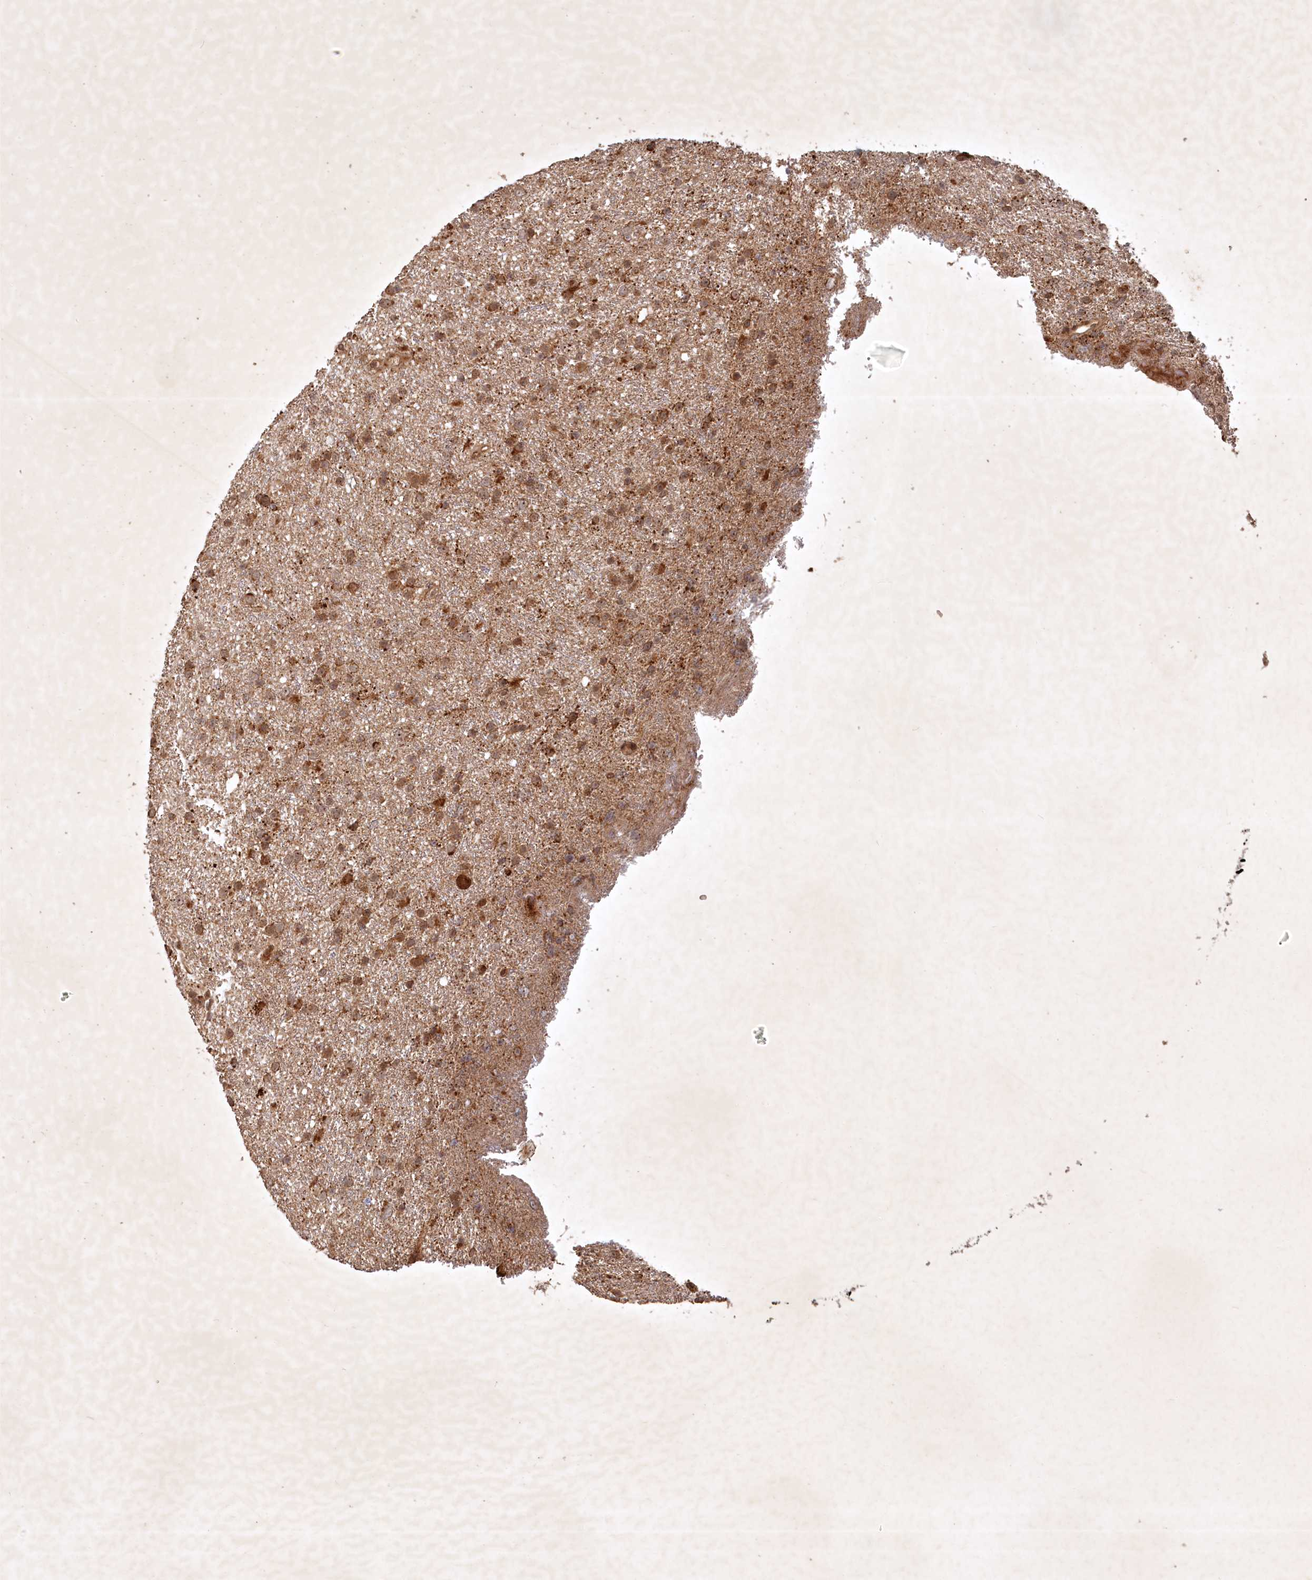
{"staining": {"intensity": "moderate", "quantity": ">75%", "location": "cytoplasmic/membranous"}, "tissue": "glioma", "cell_type": "Tumor cells", "image_type": "cancer", "snomed": [{"axis": "morphology", "description": "Glioma, malignant, Low grade"}, {"axis": "topography", "description": "Cerebral cortex"}], "caption": "Immunohistochemical staining of glioma shows medium levels of moderate cytoplasmic/membranous protein staining in about >75% of tumor cells.", "gene": "UNC93A", "patient": {"sex": "female", "age": 39}}